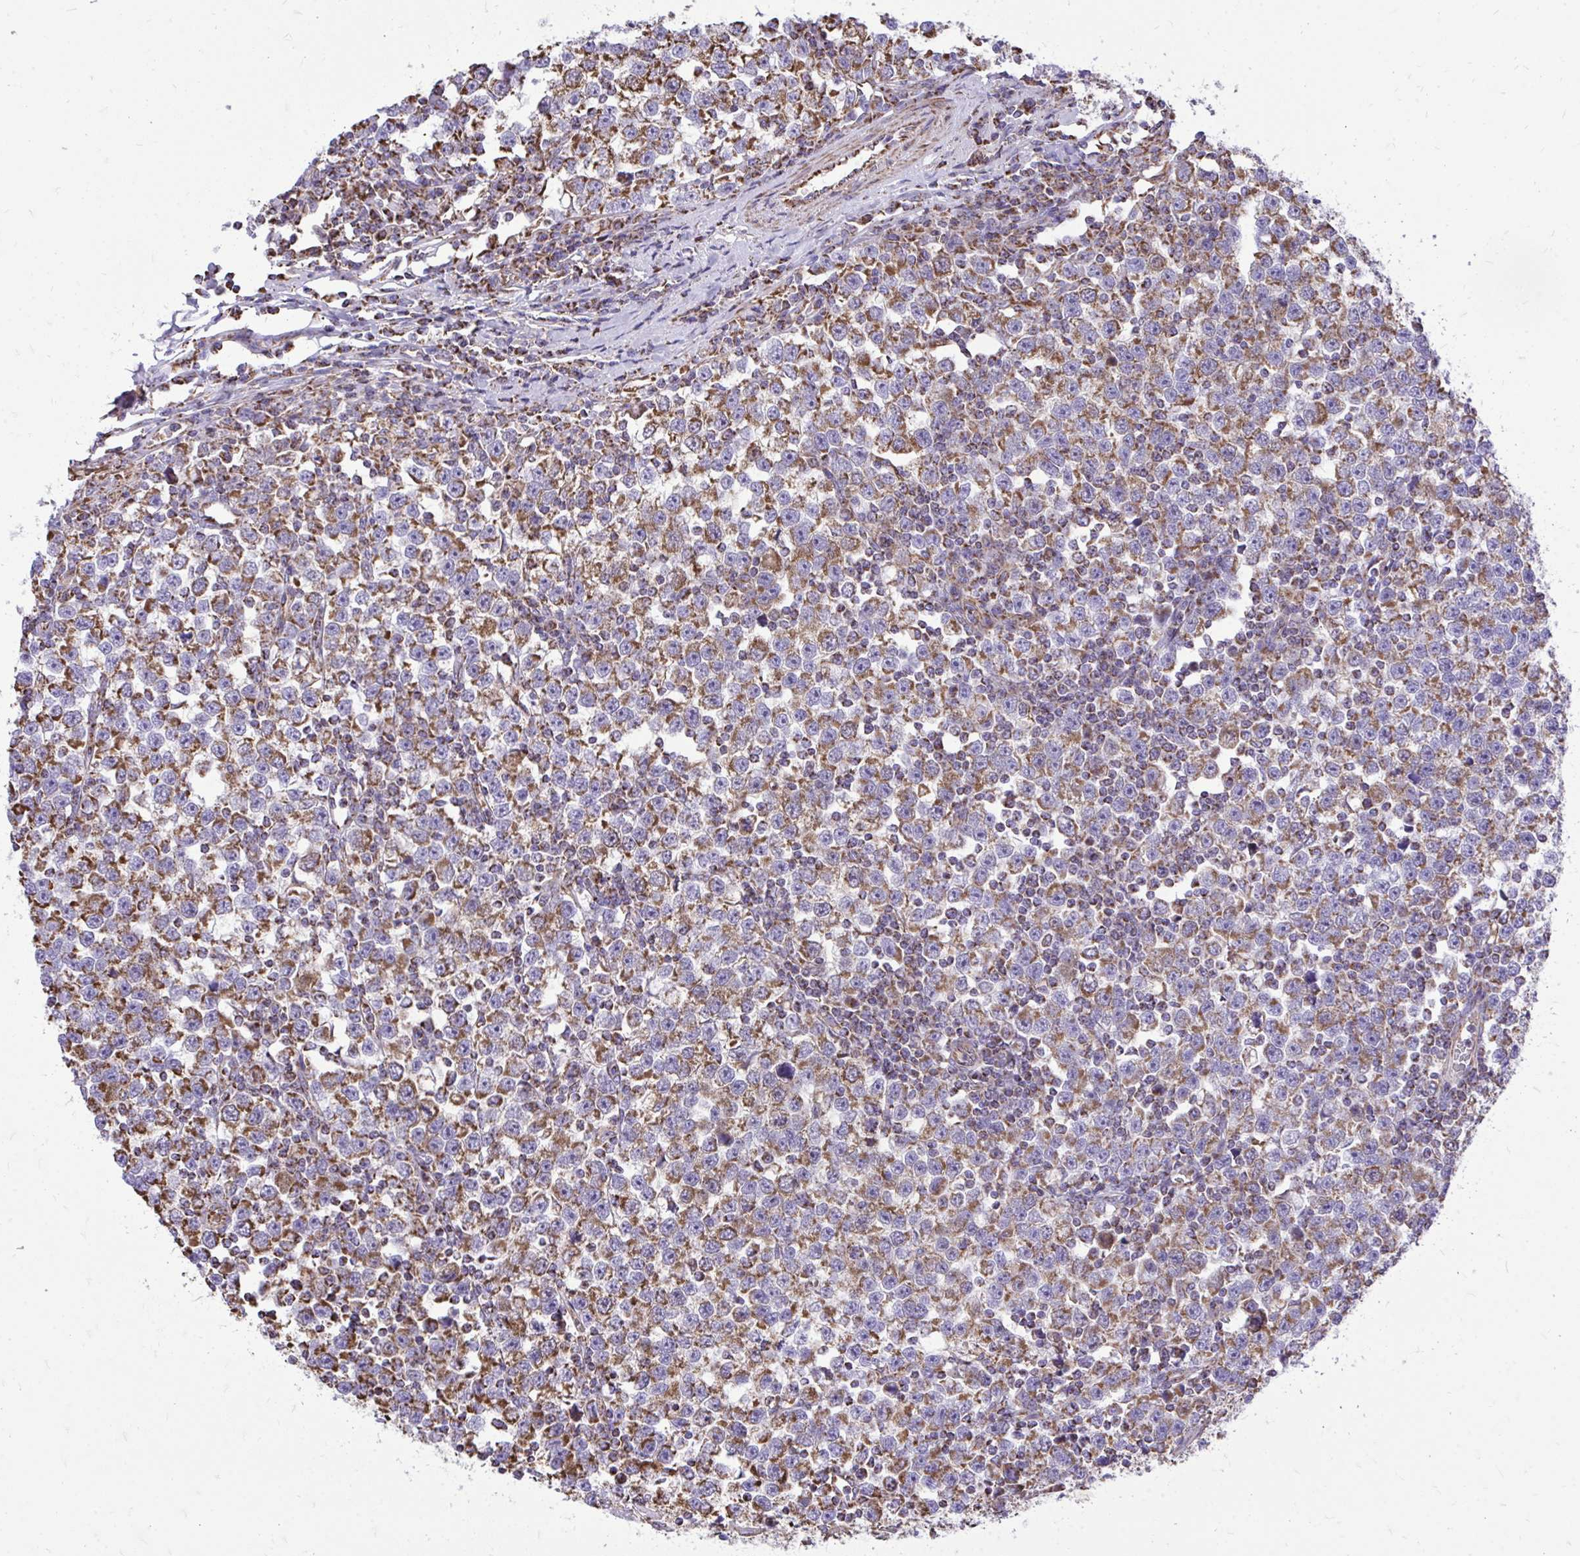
{"staining": {"intensity": "moderate", "quantity": ">75%", "location": "cytoplasmic/membranous"}, "tissue": "testis cancer", "cell_type": "Tumor cells", "image_type": "cancer", "snomed": [{"axis": "morphology", "description": "Seminoma, NOS"}, {"axis": "topography", "description": "Testis"}], "caption": "A histopathology image of human testis cancer (seminoma) stained for a protein shows moderate cytoplasmic/membranous brown staining in tumor cells.", "gene": "UBE2C", "patient": {"sex": "male", "age": 43}}